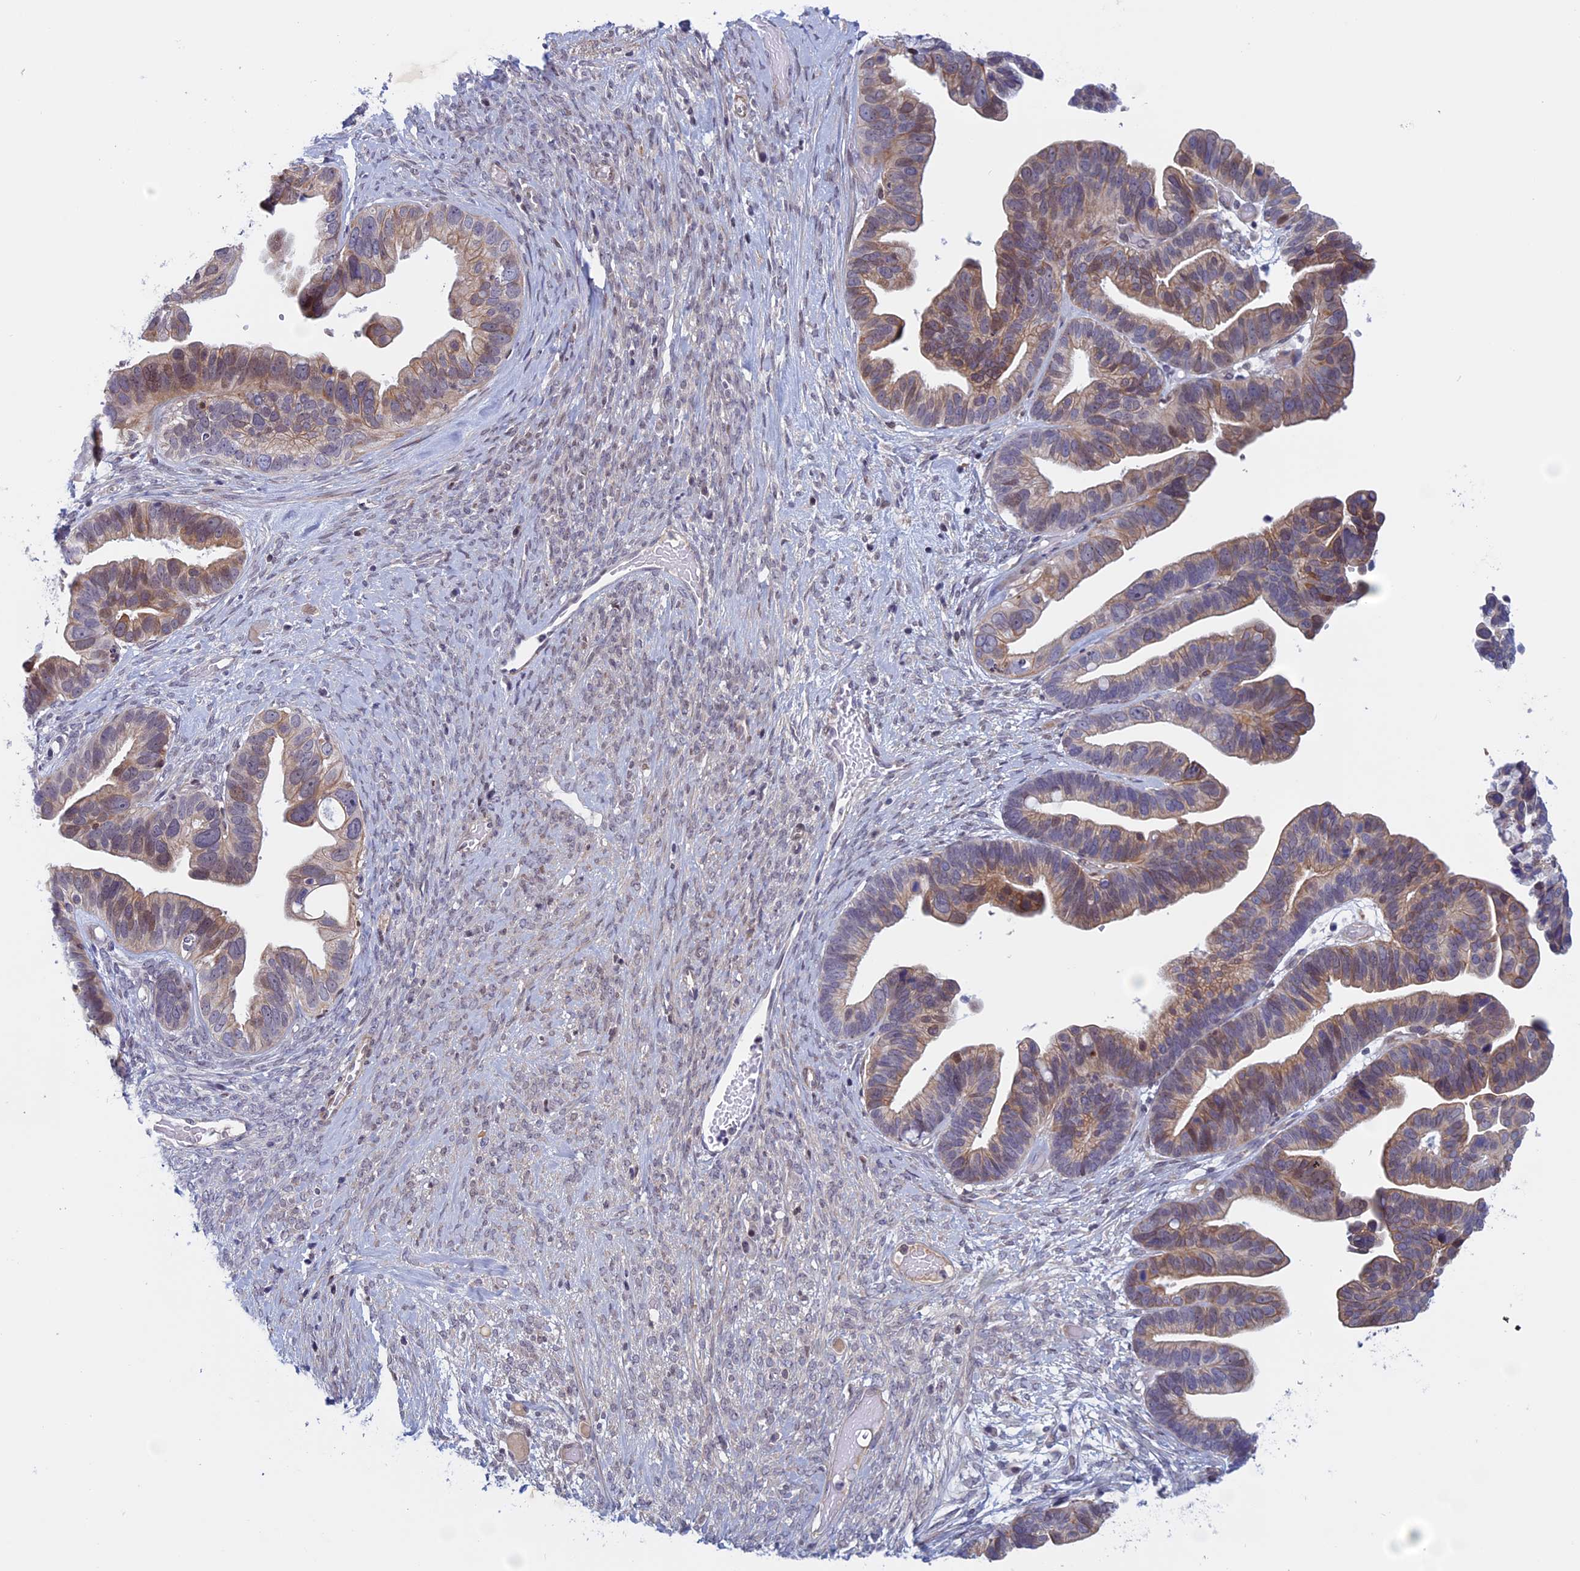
{"staining": {"intensity": "weak", "quantity": ">75%", "location": "cytoplasmic/membranous,nuclear"}, "tissue": "ovarian cancer", "cell_type": "Tumor cells", "image_type": "cancer", "snomed": [{"axis": "morphology", "description": "Cystadenocarcinoma, serous, NOS"}, {"axis": "topography", "description": "Ovary"}], "caption": "Immunohistochemical staining of serous cystadenocarcinoma (ovarian) reveals low levels of weak cytoplasmic/membranous and nuclear expression in approximately >75% of tumor cells.", "gene": "FADS1", "patient": {"sex": "female", "age": 56}}